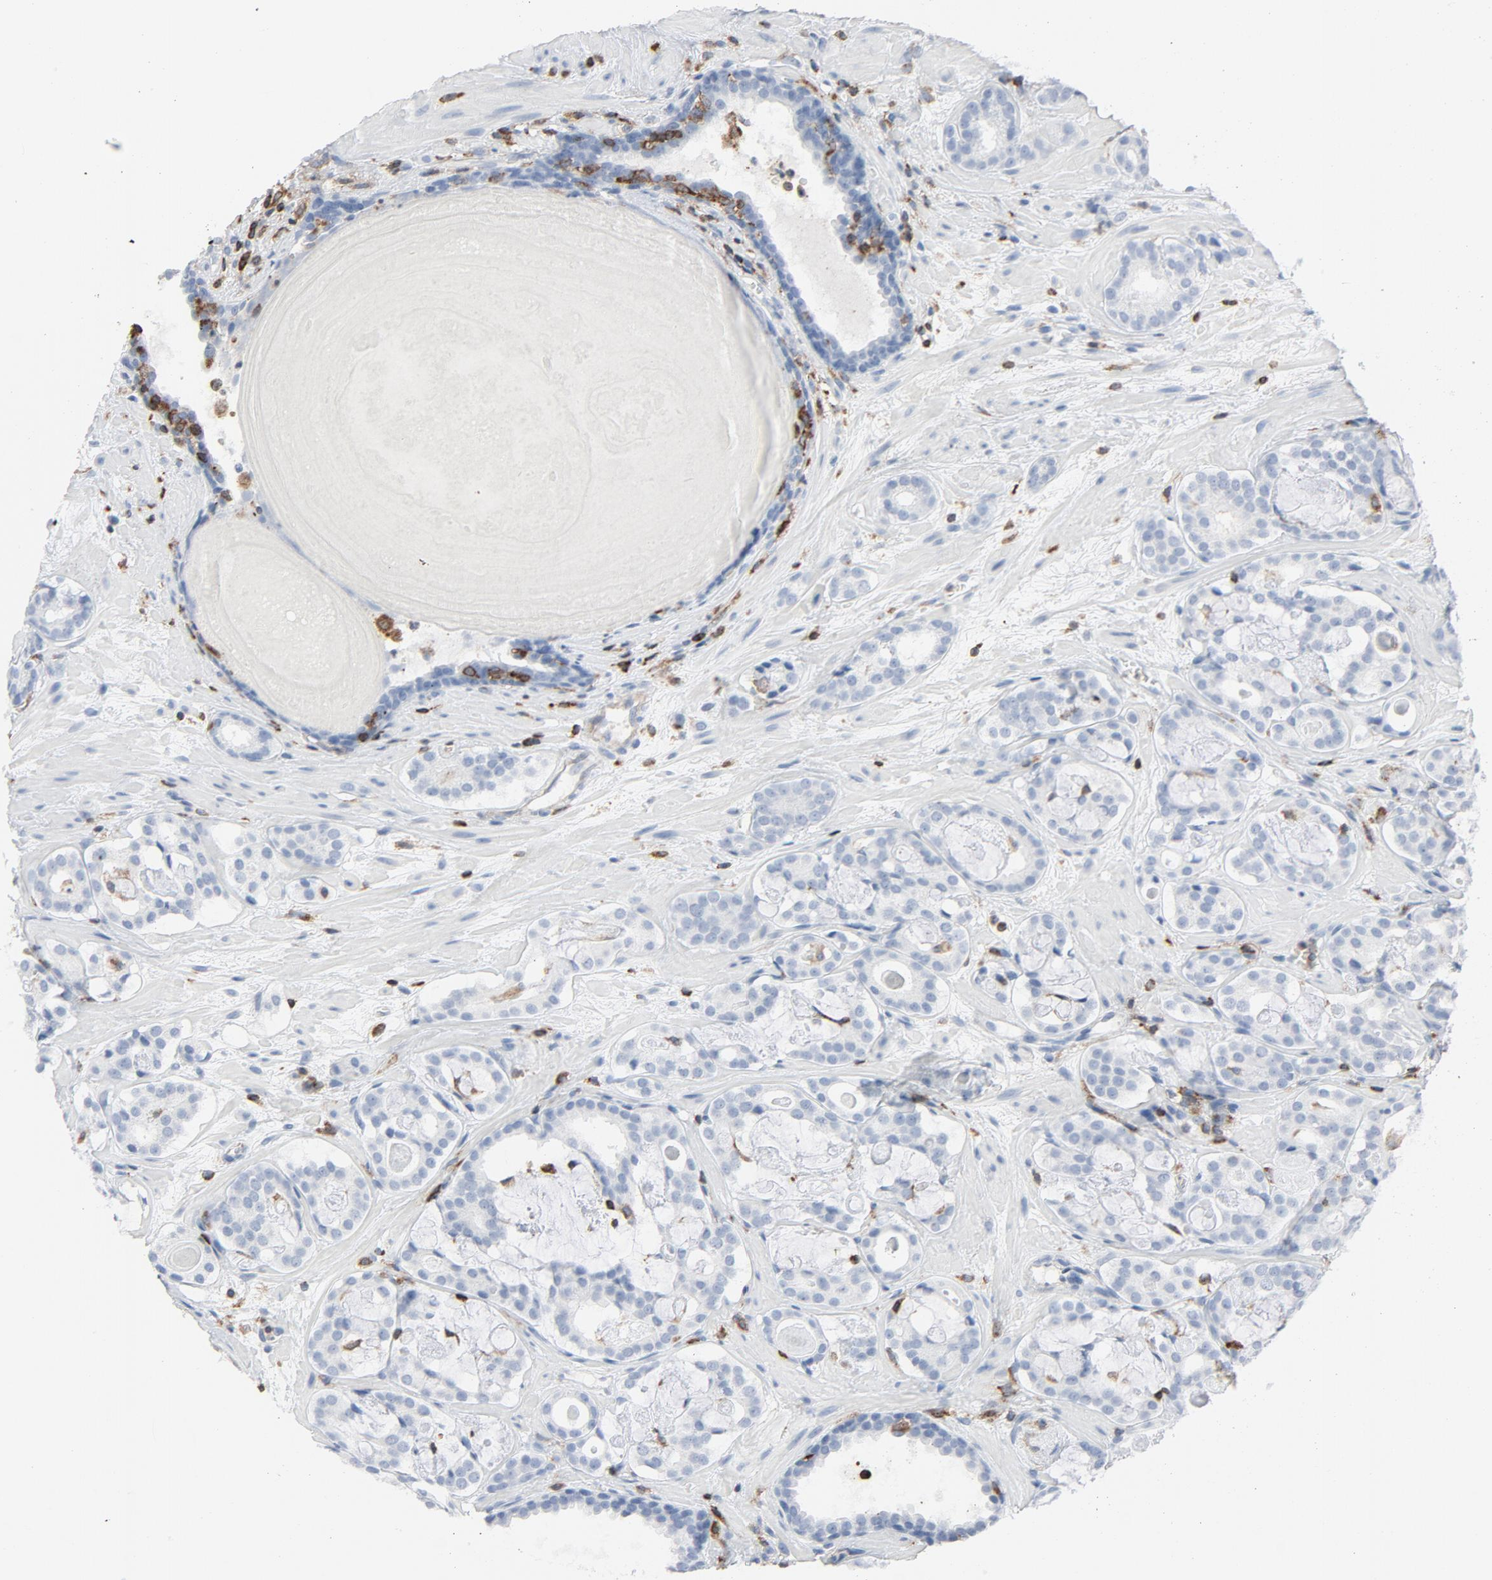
{"staining": {"intensity": "negative", "quantity": "none", "location": "none"}, "tissue": "prostate cancer", "cell_type": "Tumor cells", "image_type": "cancer", "snomed": [{"axis": "morphology", "description": "Adenocarcinoma, Low grade"}, {"axis": "topography", "description": "Prostate"}], "caption": "Prostate cancer (low-grade adenocarcinoma) was stained to show a protein in brown. There is no significant positivity in tumor cells.", "gene": "LCP2", "patient": {"sex": "male", "age": 57}}